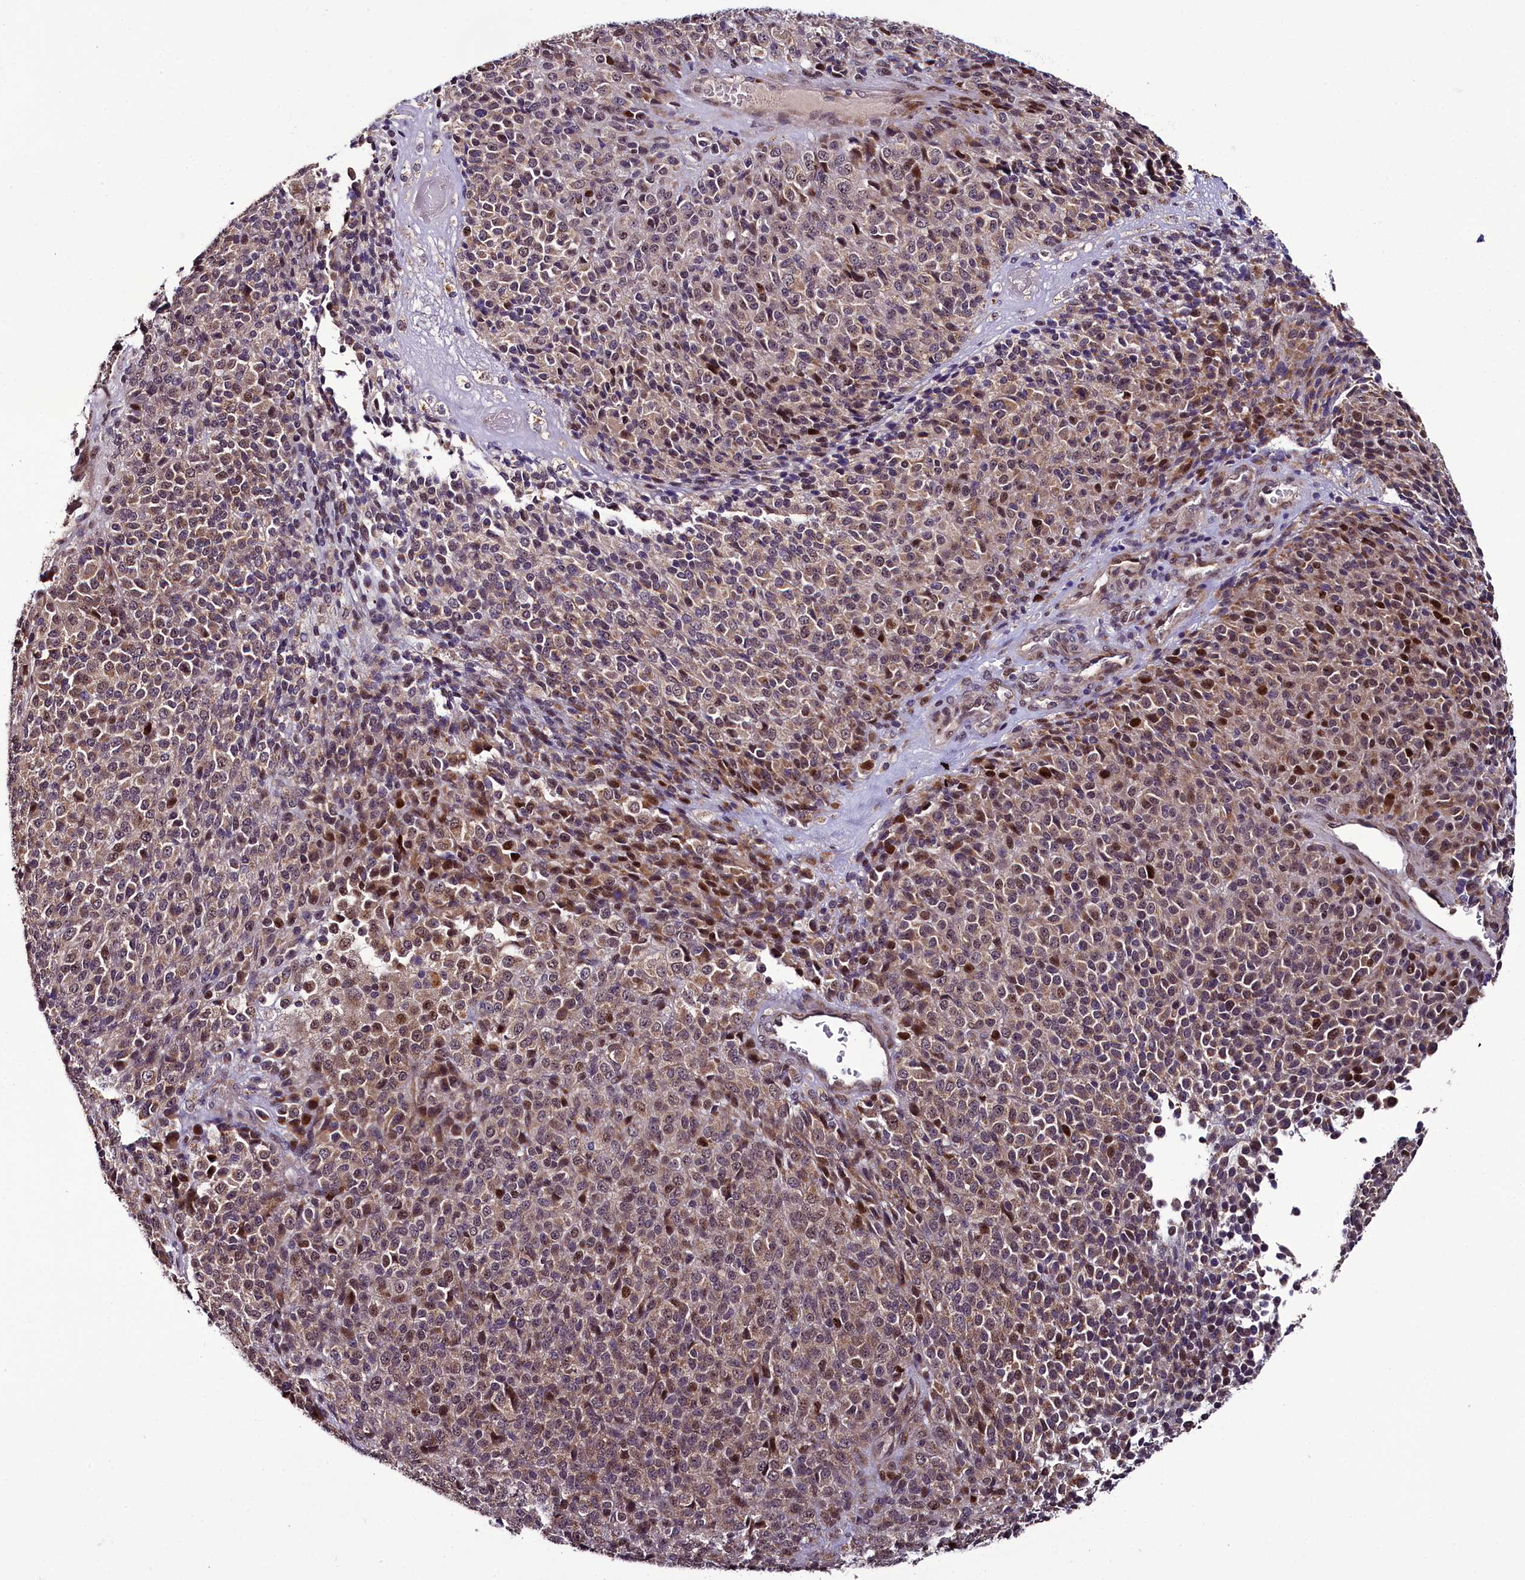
{"staining": {"intensity": "weak", "quantity": "25%-75%", "location": "nuclear"}, "tissue": "melanoma", "cell_type": "Tumor cells", "image_type": "cancer", "snomed": [{"axis": "morphology", "description": "Malignant melanoma, Metastatic site"}, {"axis": "topography", "description": "Brain"}], "caption": "This is an image of immunohistochemistry staining of melanoma, which shows weak positivity in the nuclear of tumor cells.", "gene": "RPUSD2", "patient": {"sex": "female", "age": 56}}